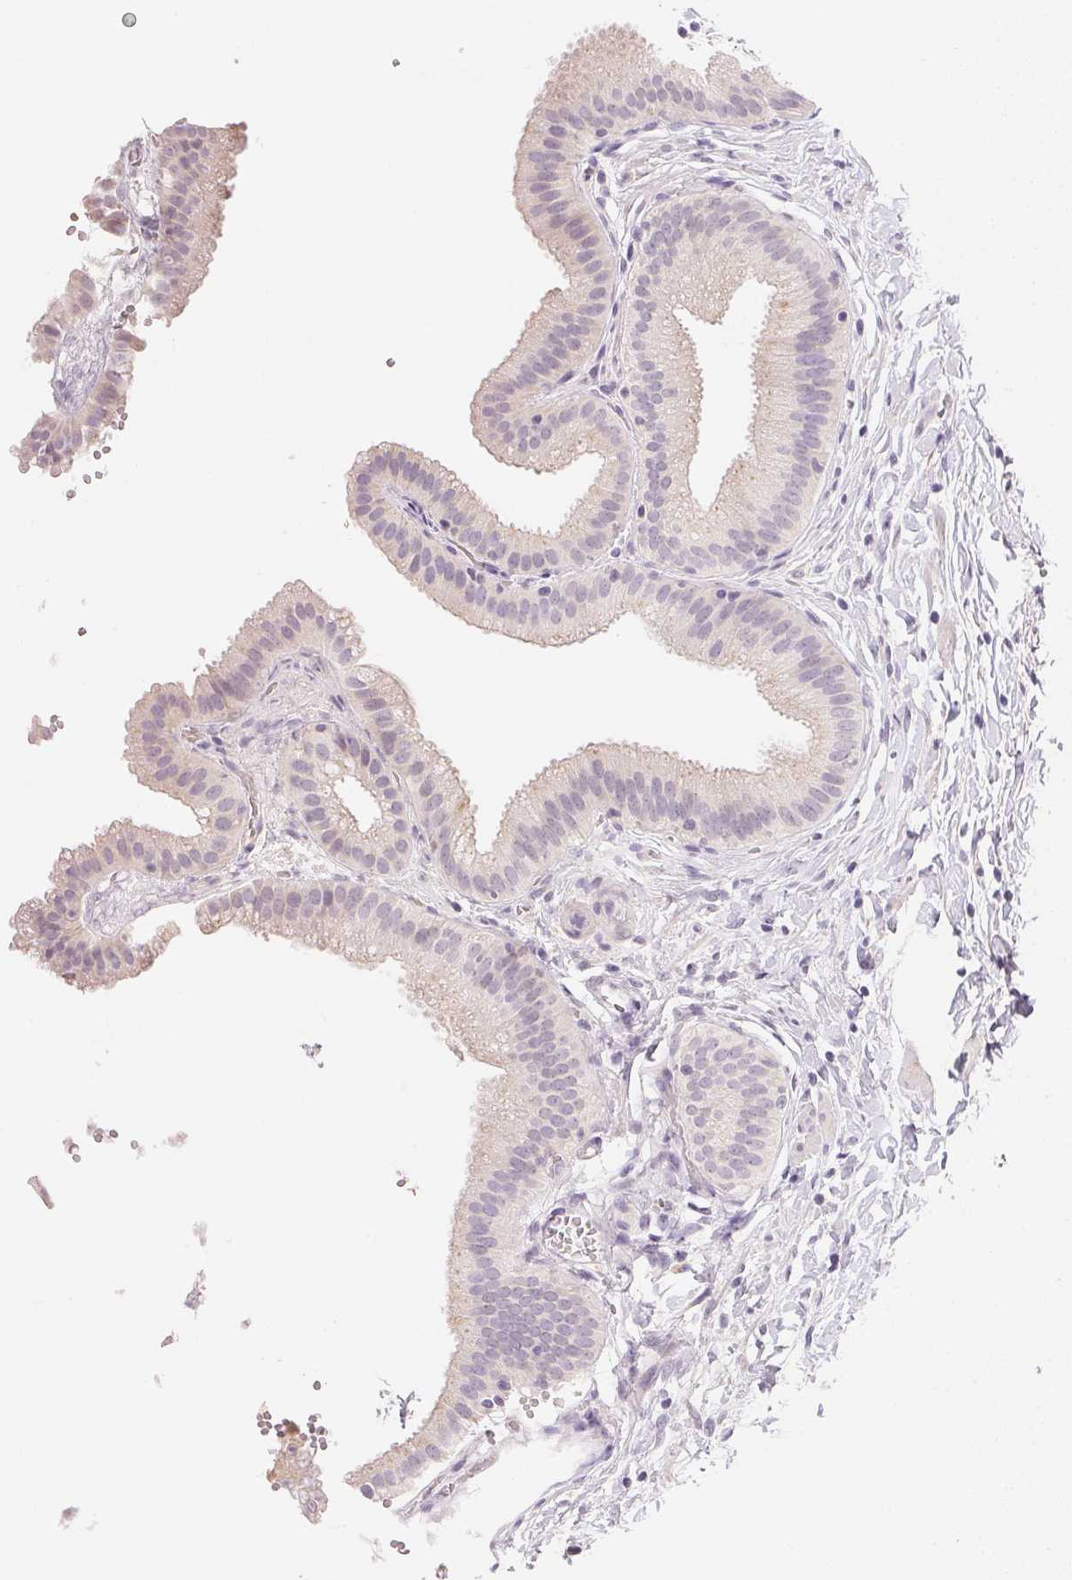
{"staining": {"intensity": "negative", "quantity": "none", "location": "none"}, "tissue": "gallbladder", "cell_type": "Glandular cells", "image_type": "normal", "snomed": [{"axis": "morphology", "description": "Normal tissue, NOS"}, {"axis": "topography", "description": "Gallbladder"}], "caption": "Immunohistochemical staining of normal human gallbladder exhibits no significant staining in glandular cells.", "gene": "MCOLN3", "patient": {"sex": "female", "age": 63}}